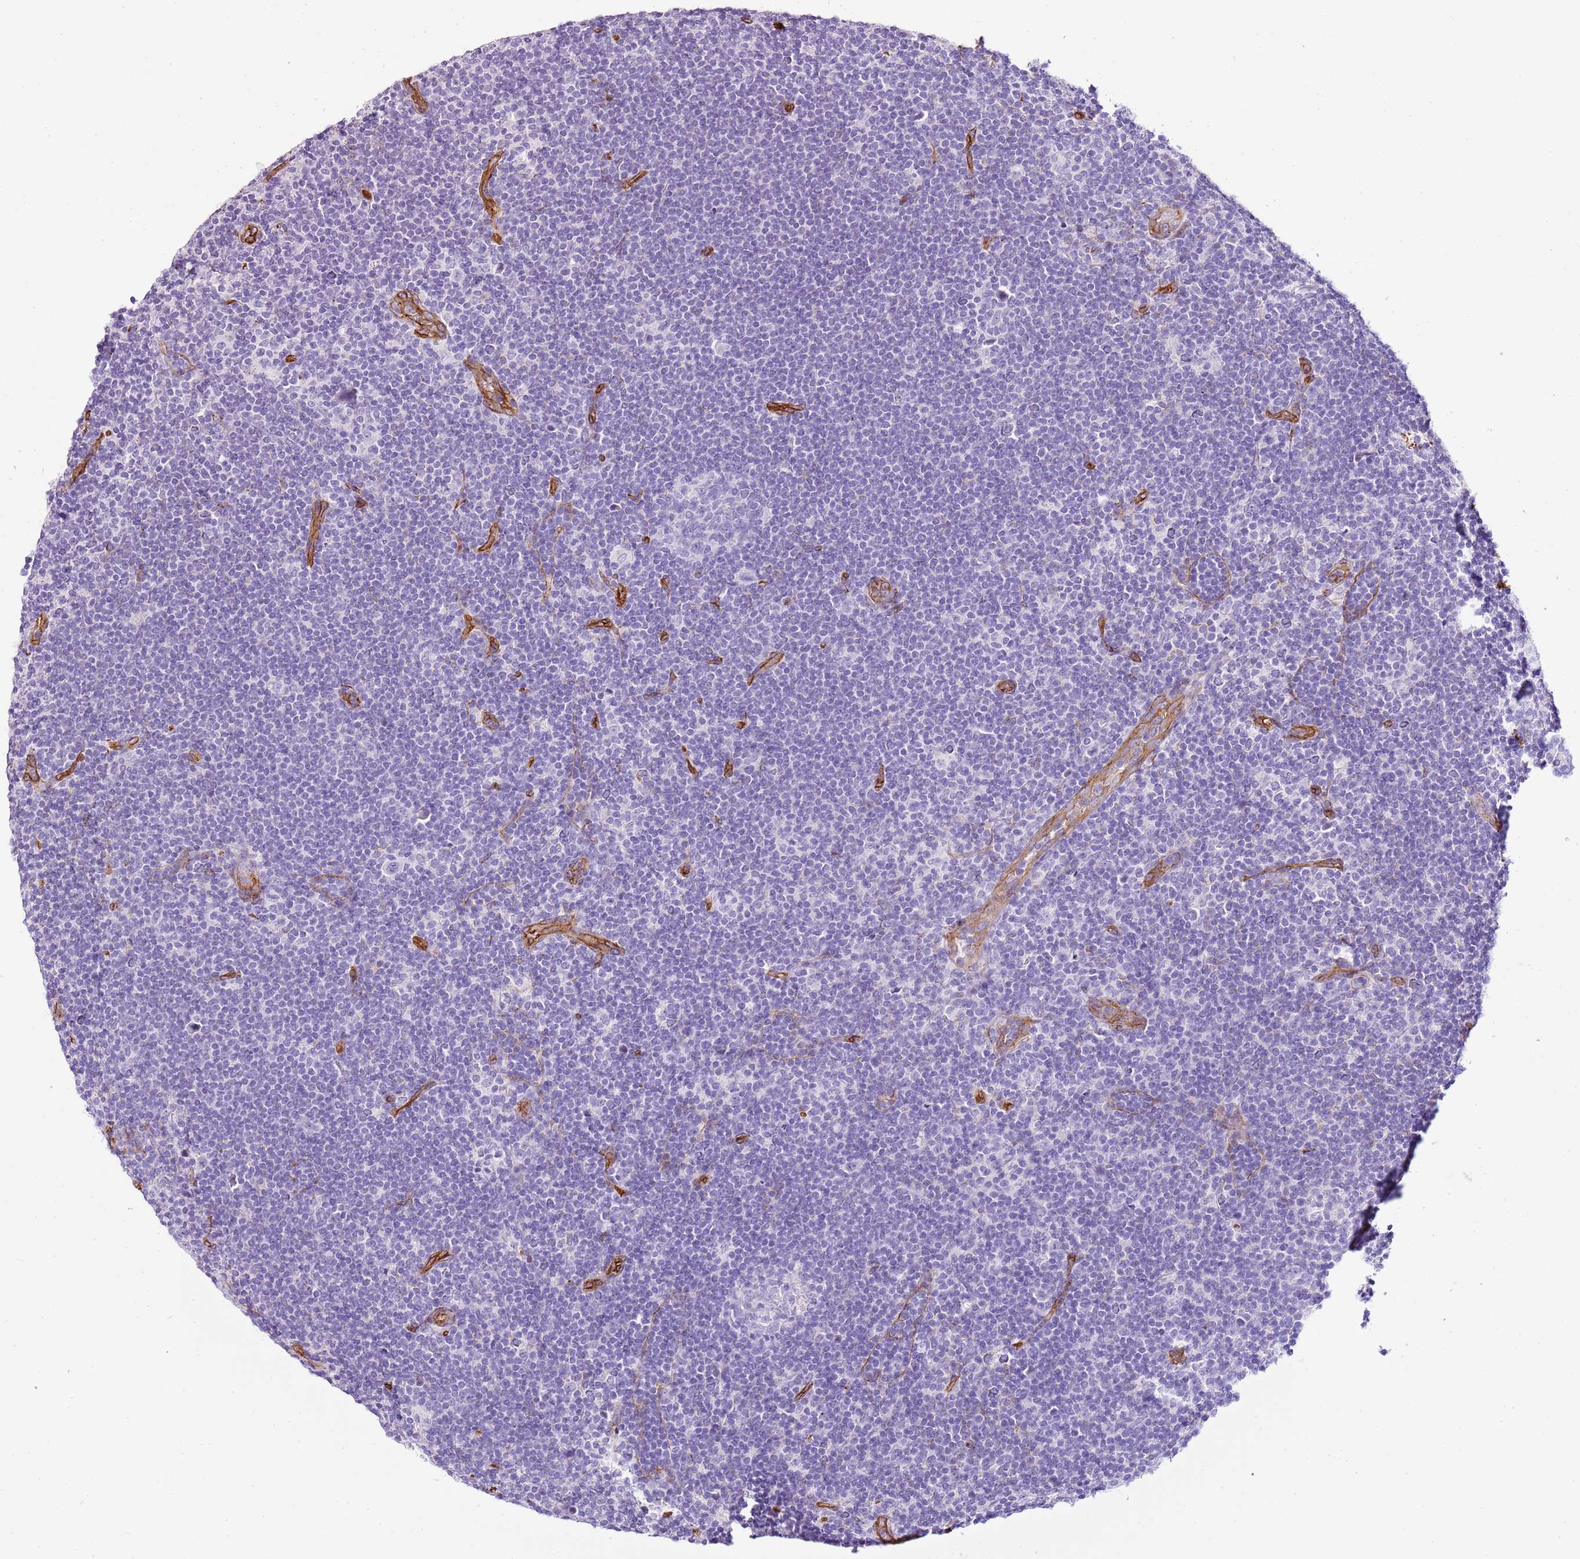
{"staining": {"intensity": "negative", "quantity": "none", "location": "none"}, "tissue": "lymphoma", "cell_type": "Tumor cells", "image_type": "cancer", "snomed": [{"axis": "morphology", "description": "Hodgkin's disease, NOS"}, {"axis": "topography", "description": "Lymph node"}], "caption": "Tumor cells are negative for brown protein staining in lymphoma. Brightfield microscopy of immunohistochemistry stained with DAB (3,3'-diaminobenzidine) (brown) and hematoxylin (blue), captured at high magnification.", "gene": "CTDSPL", "patient": {"sex": "female", "age": 57}}